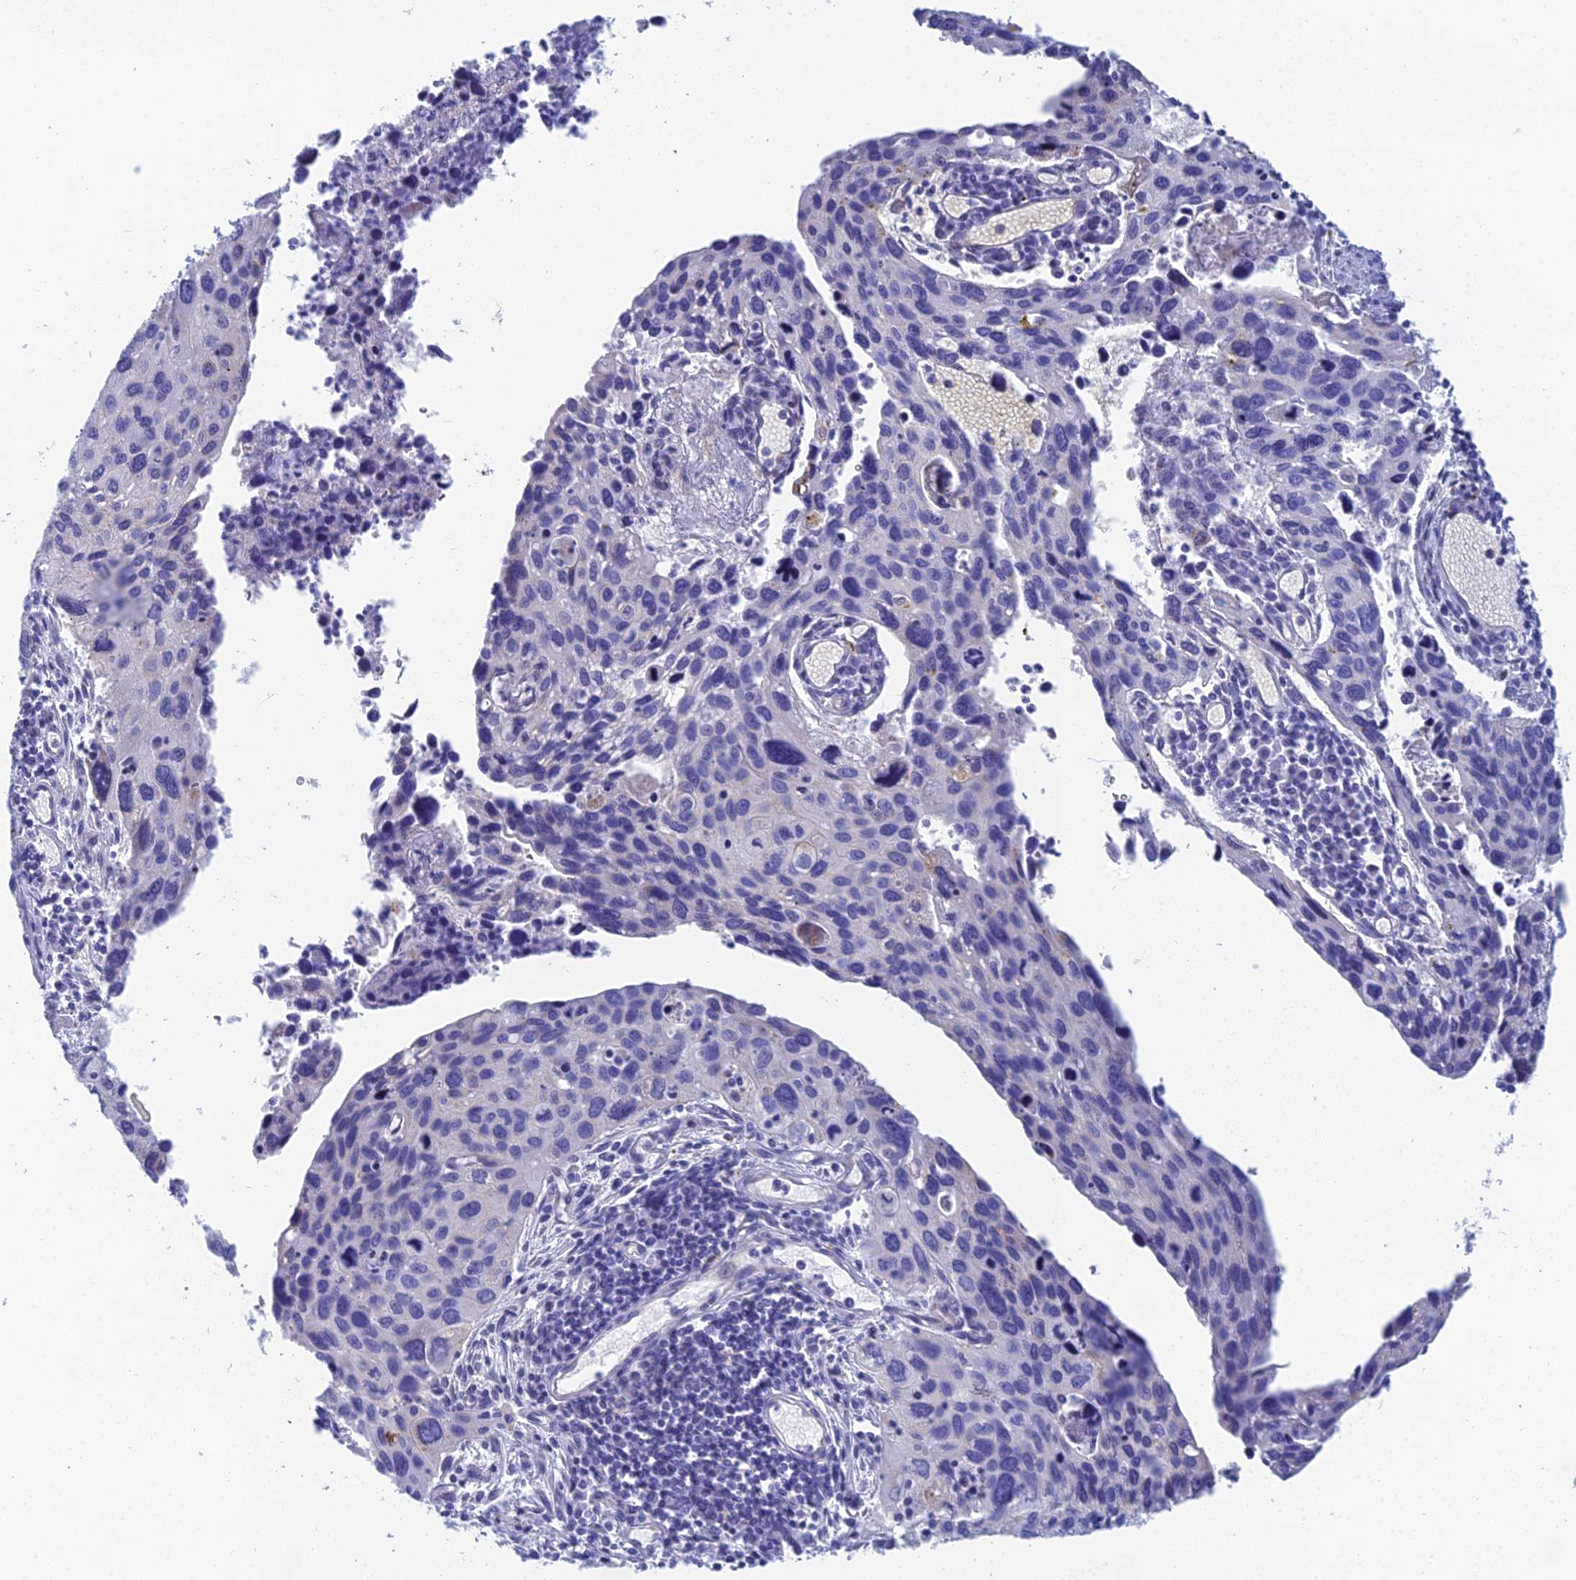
{"staining": {"intensity": "negative", "quantity": "none", "location": "none"}, "tissue": "cervical cancer", "cell_type": "Tumor cells", "image_type": "cancer", "snomed": [{"axis": "morphology", "description": "Squamous cell carcinoma, NOS"}, {"axis": "topography", "description": "Cervix"}], "caption": "Tumor cells show no significant positivity in squamous cell carcinoma (cervical).", "gene": "CFAP210", "patient": {"sex": "female", "age": 55}}